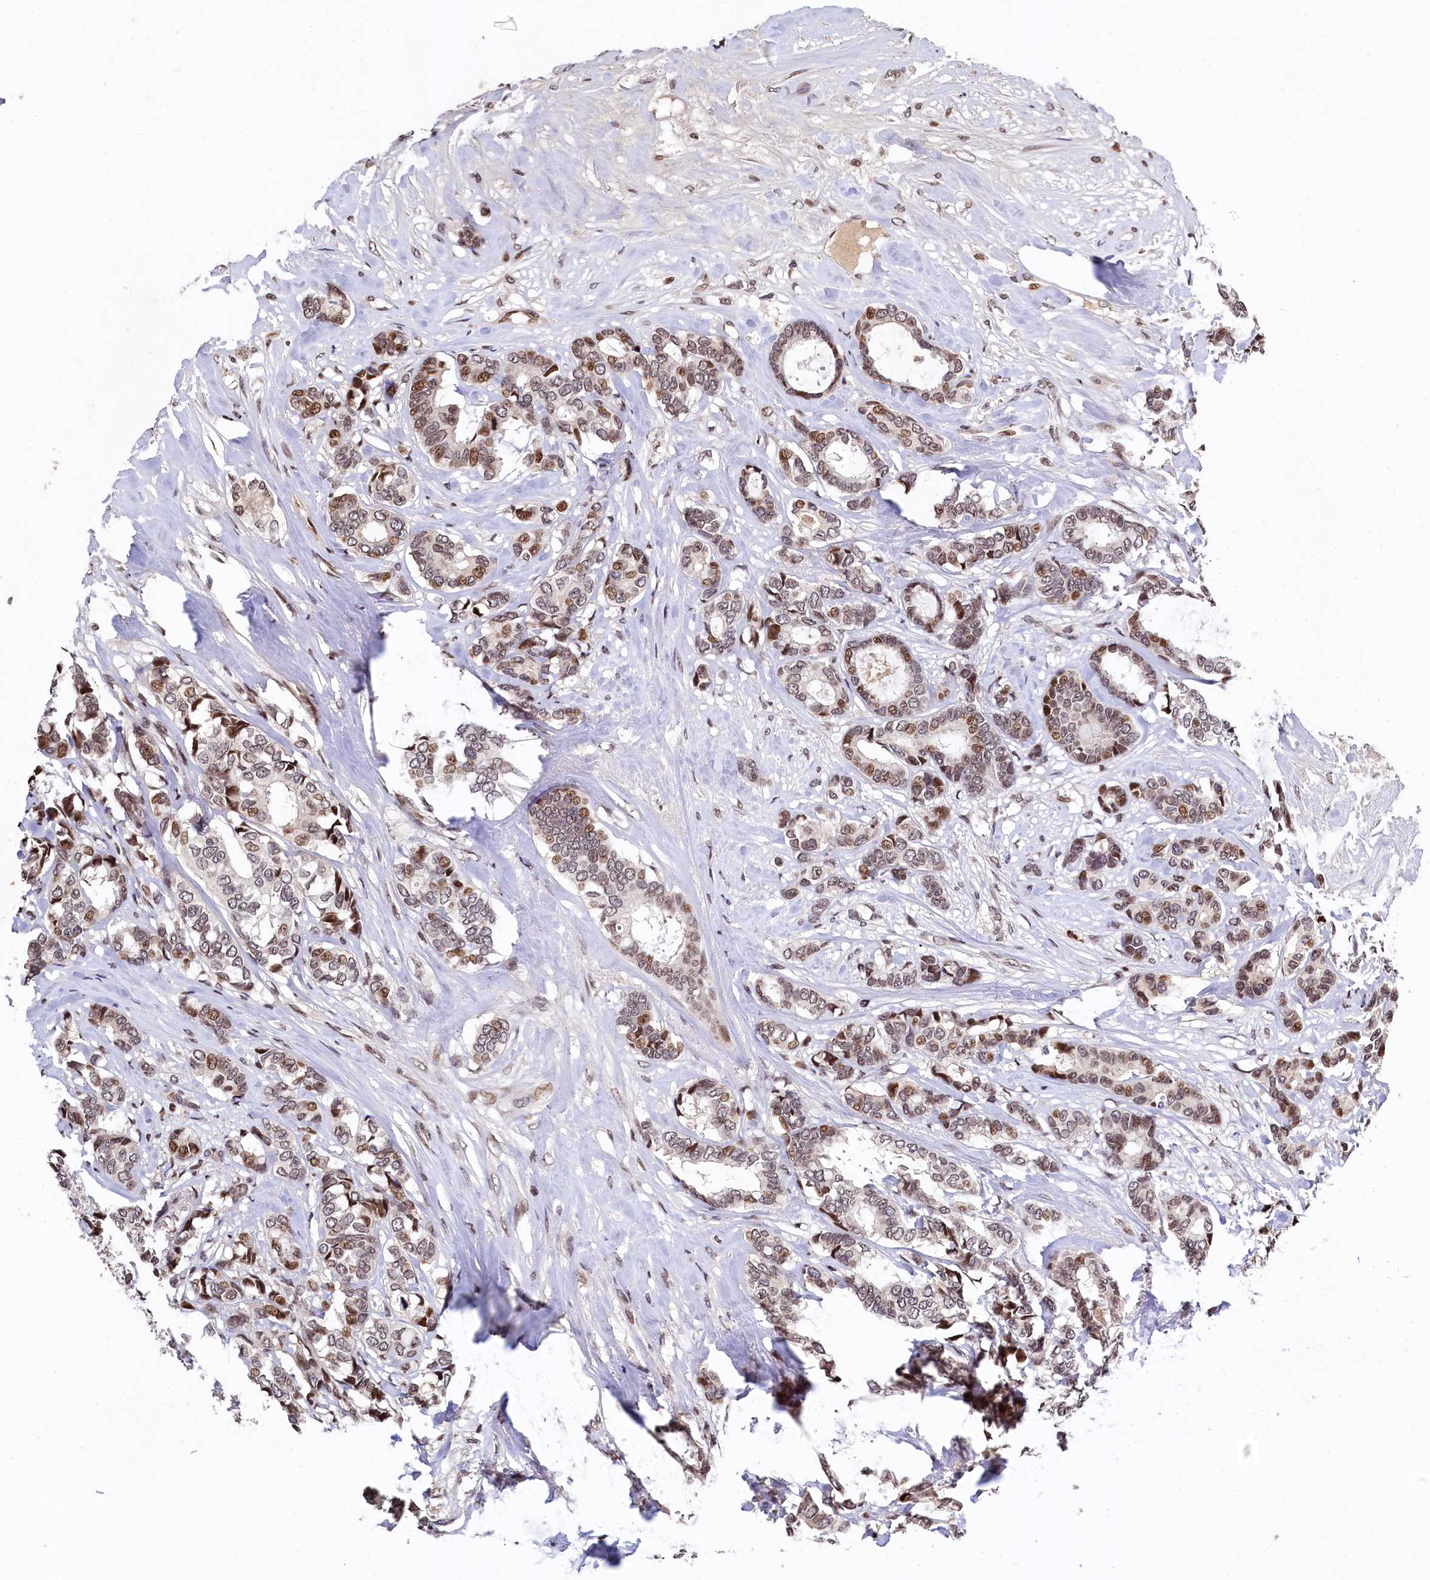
{"staining": {"intensity": "moderate", "quantity": ">75%", "location": "nuclear"}, "tissue": "breast cancer", "cell_type": "Tumor cells", "image_type": "cancer", "snomed": [{"axis": "morphology", "description": "Duct carcinoma"}, {"axis": "topography", "description": "Breast"}], "caption": "Protein expression analysis of human invasive ductal carcinoma (breast) reveals moderate nuclear expression in approximately >75% of tumor cells. The protein is shown in brown color, while the nuclei are stained blue.", "gene": "FAM217B", "patient": {"sex": "female", "age": 87}}